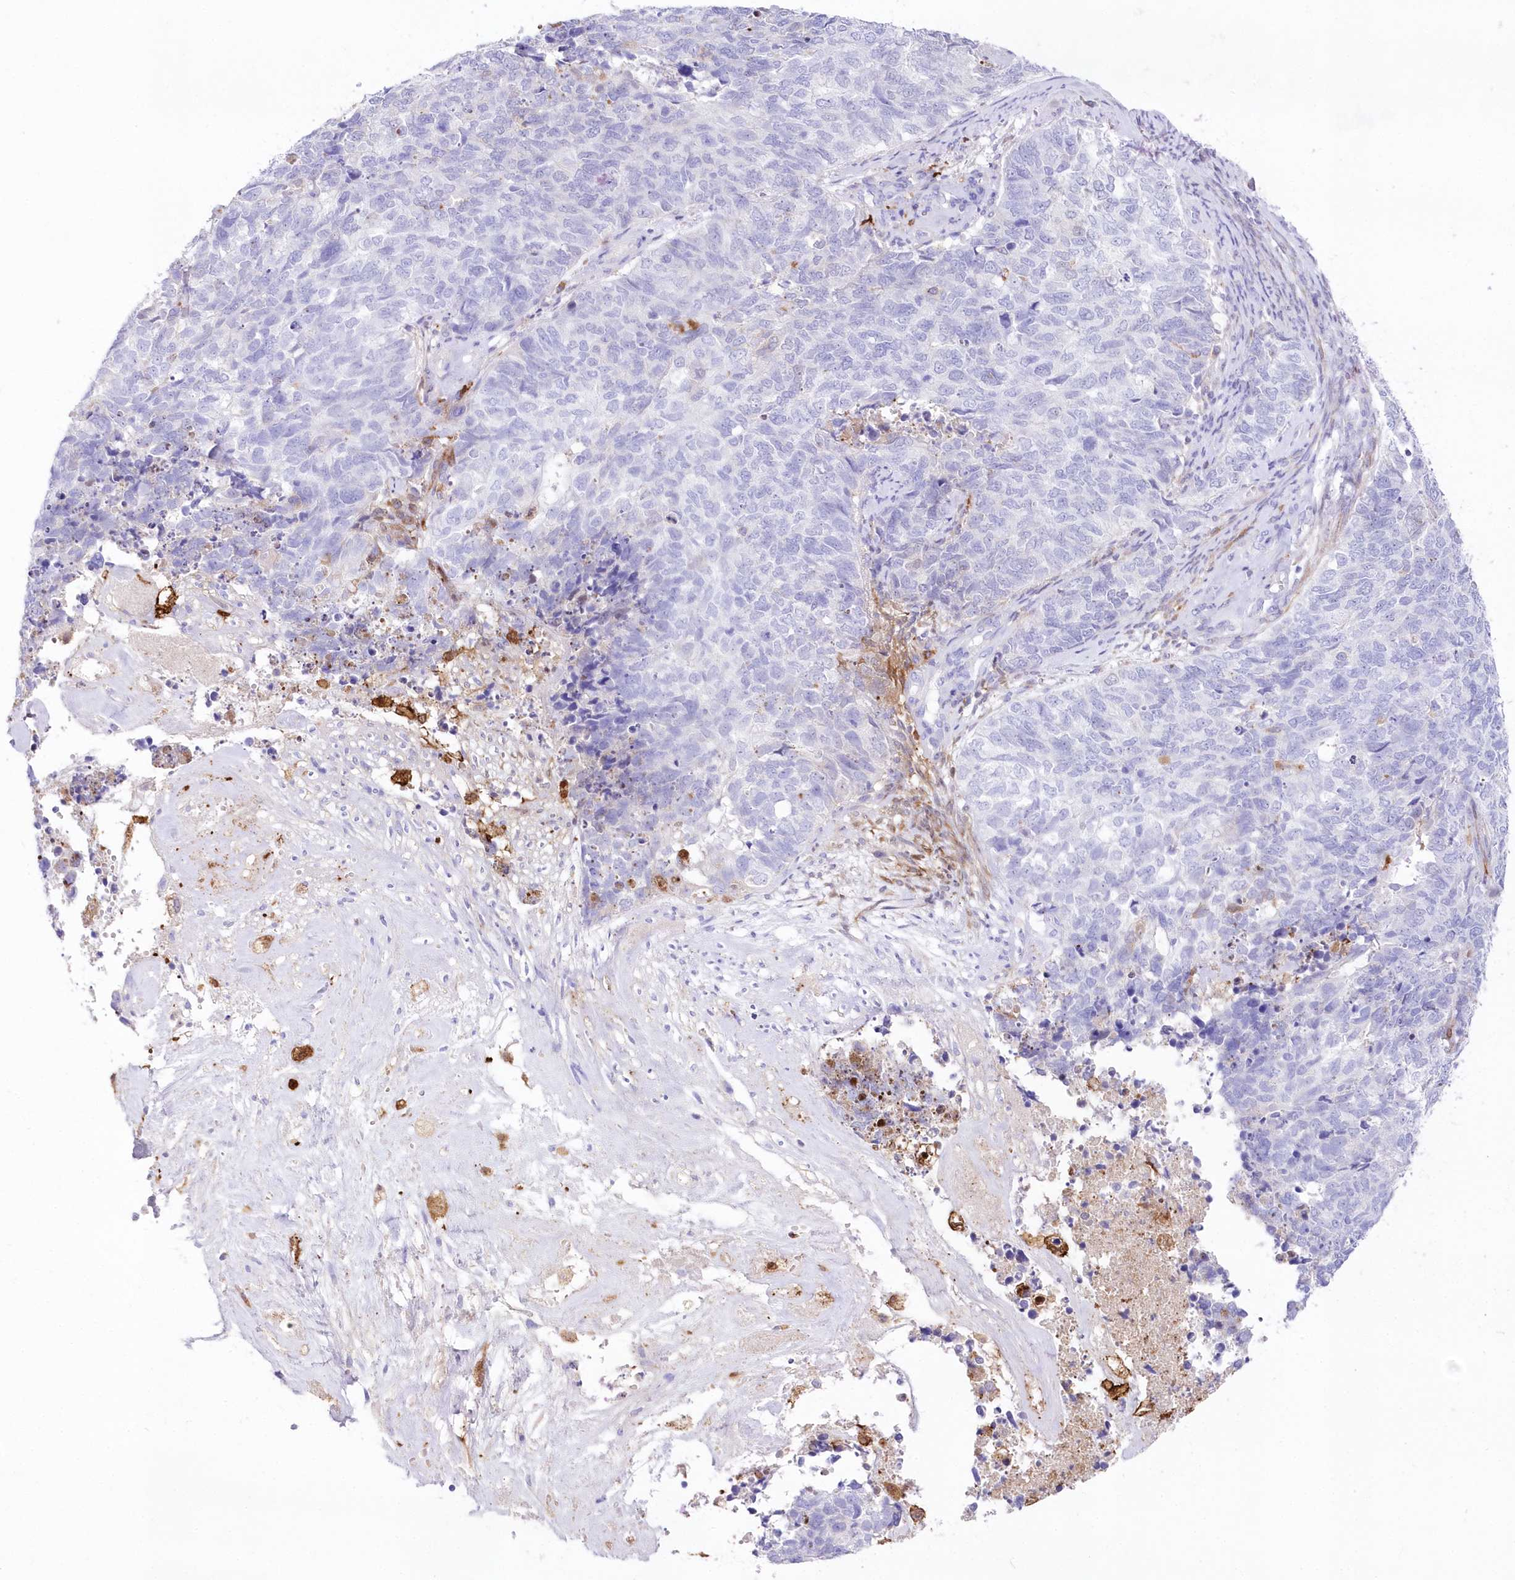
{"staining": {"intensity": "negative", "quantity": "none", "location": "none"}, "tissue": "cervical cancer", "cell_type": "Tumor cells", "image_type": "cancer", "snomed": [{"axis": "morphology", "description": "Squamous cell carcinoma, NOS"}, {"axis": "topography", "description": "Cervix"}], "caption": "Immunohistochemistry (IHC) of human squamous cell carcinoma (cervical) exhibits no expression in tumor cells.", "gene": "DNAJC19", "patient": {"sex": "female", "age": 63}}